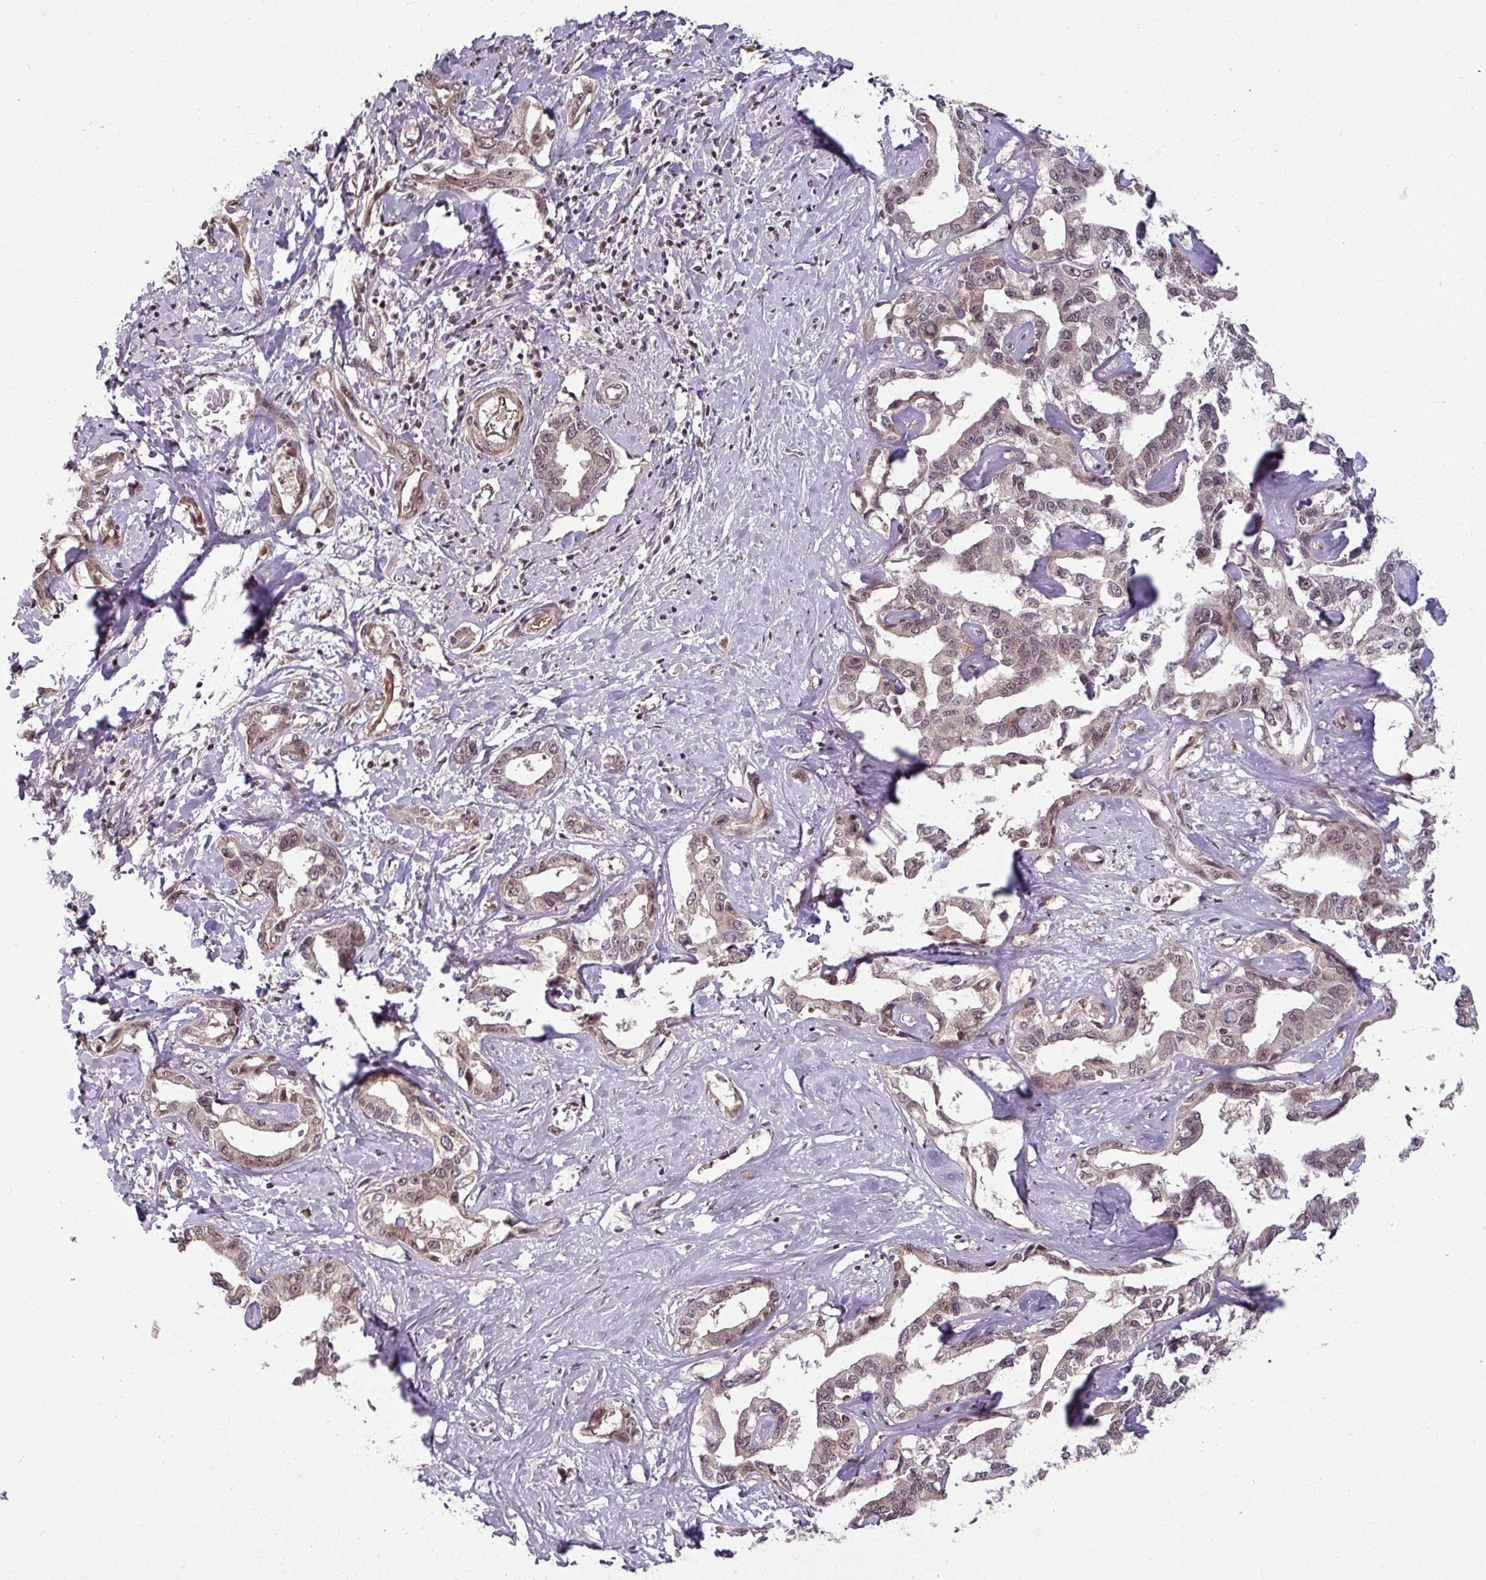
{"staining": {"intensity": "weak", "quantity": "25%-75%", "location": "nuclear"}, "tissue": "liver cancer", "cell_type": "Tumor cells", "image_type": "cancer", "snomed": [{"axis": "morphology", "description": "Cholangiocarcinoma"}, {"axis": "topography", "description": "Liver"}], "caption": "Protein staining of cholangiocarcinoma (liver) tissue exhibits weak nuclear staining in about 25%-75% of tumor cells.", "gene": "SWI5", "patient": {"sex": "male", "age": 59}}